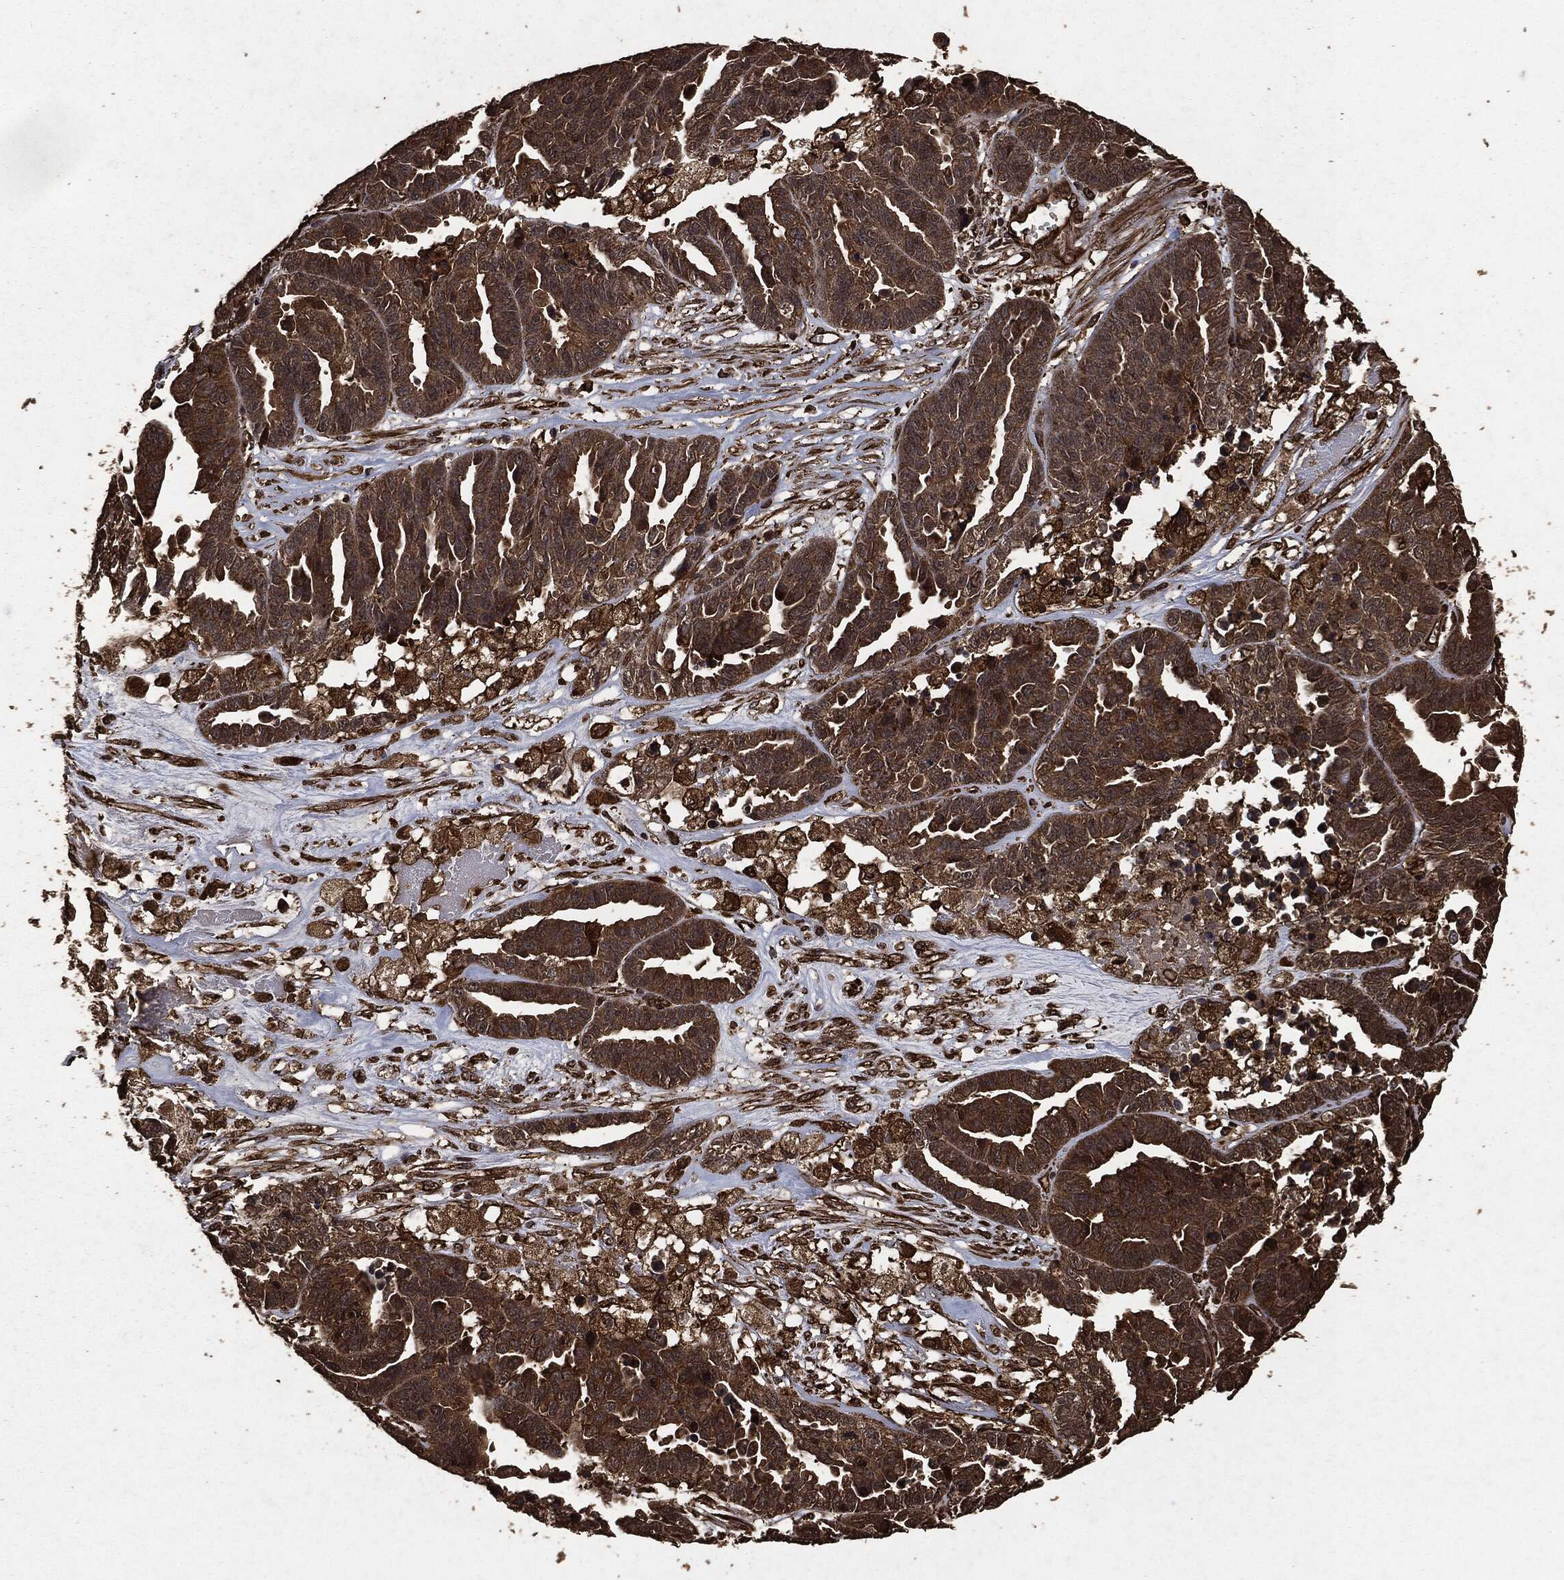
{"staining": {"intensity": "strong", "quantity": "25%-75%", "location": "cytoplasmic/membranous"}, "tissue": "ovarian cancer", "cell_type": "Tumor cells", "image_type": "cancer", "snomed": [{"axis": "morphology", "description": "Cystadenocarcinoma, serous, NOS"}, {"axis": "topography", "description": "Ovary"}], "caption": "Protein staining of ovarian serous cystadenocarcinoma tissue shows strong cytoplasmic/membranous positivity in about 25%-75% of tumor cells. (Stains: DAB (3,3'-diaminobenzidine) in brown, nuclei in blue, Microscopy: brightfield microscopy at high magnification).", "gene": "HRAS", "patient": {"sex": "female", "age": 87}}